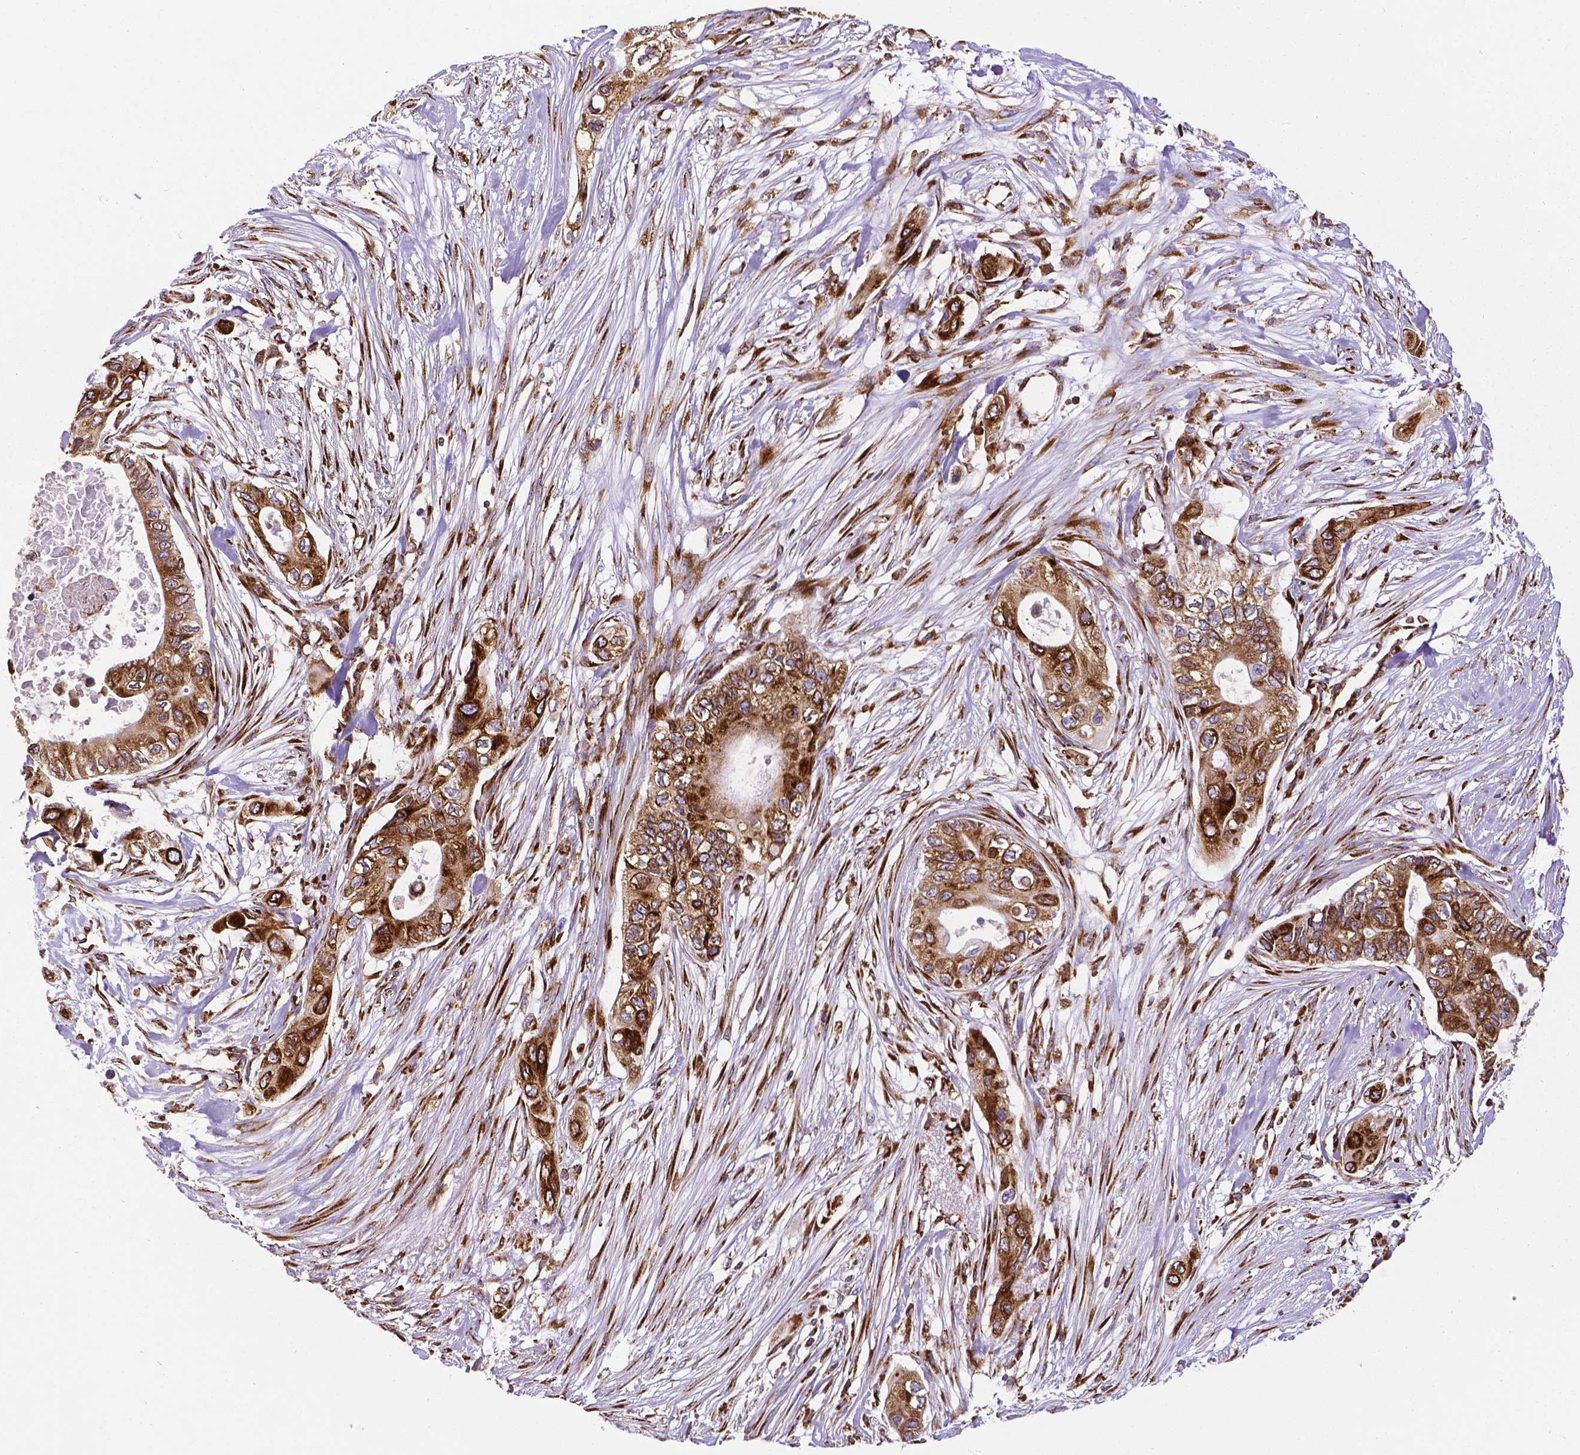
{"staining": {"intensity": "strong", "quantity": ">75%", "location": "cytoplasmic/membranous"}, "tissue": "pancreatic cancer", "cell_type": "Tumor cells", "image_type": "cancer", "snomed": [{"axis": "morphology", "description": "Adenocarcinoma, NOS"}, {"axis": "topography", "description": "Pancreas"}], "caption": "Pancreatic cancer was stained to show a protein in brown. There is high levels of strong cytoplasmic/membranous expression in approximately >75% of tumor cells. The staining was performed using DAB to visualize the protein expression in brown, while the nuclei were stained in blue with hematoxylin (Magnification: 20x).", "gene": "MTDH", "patient": {"sex": "female", "age": 63}}